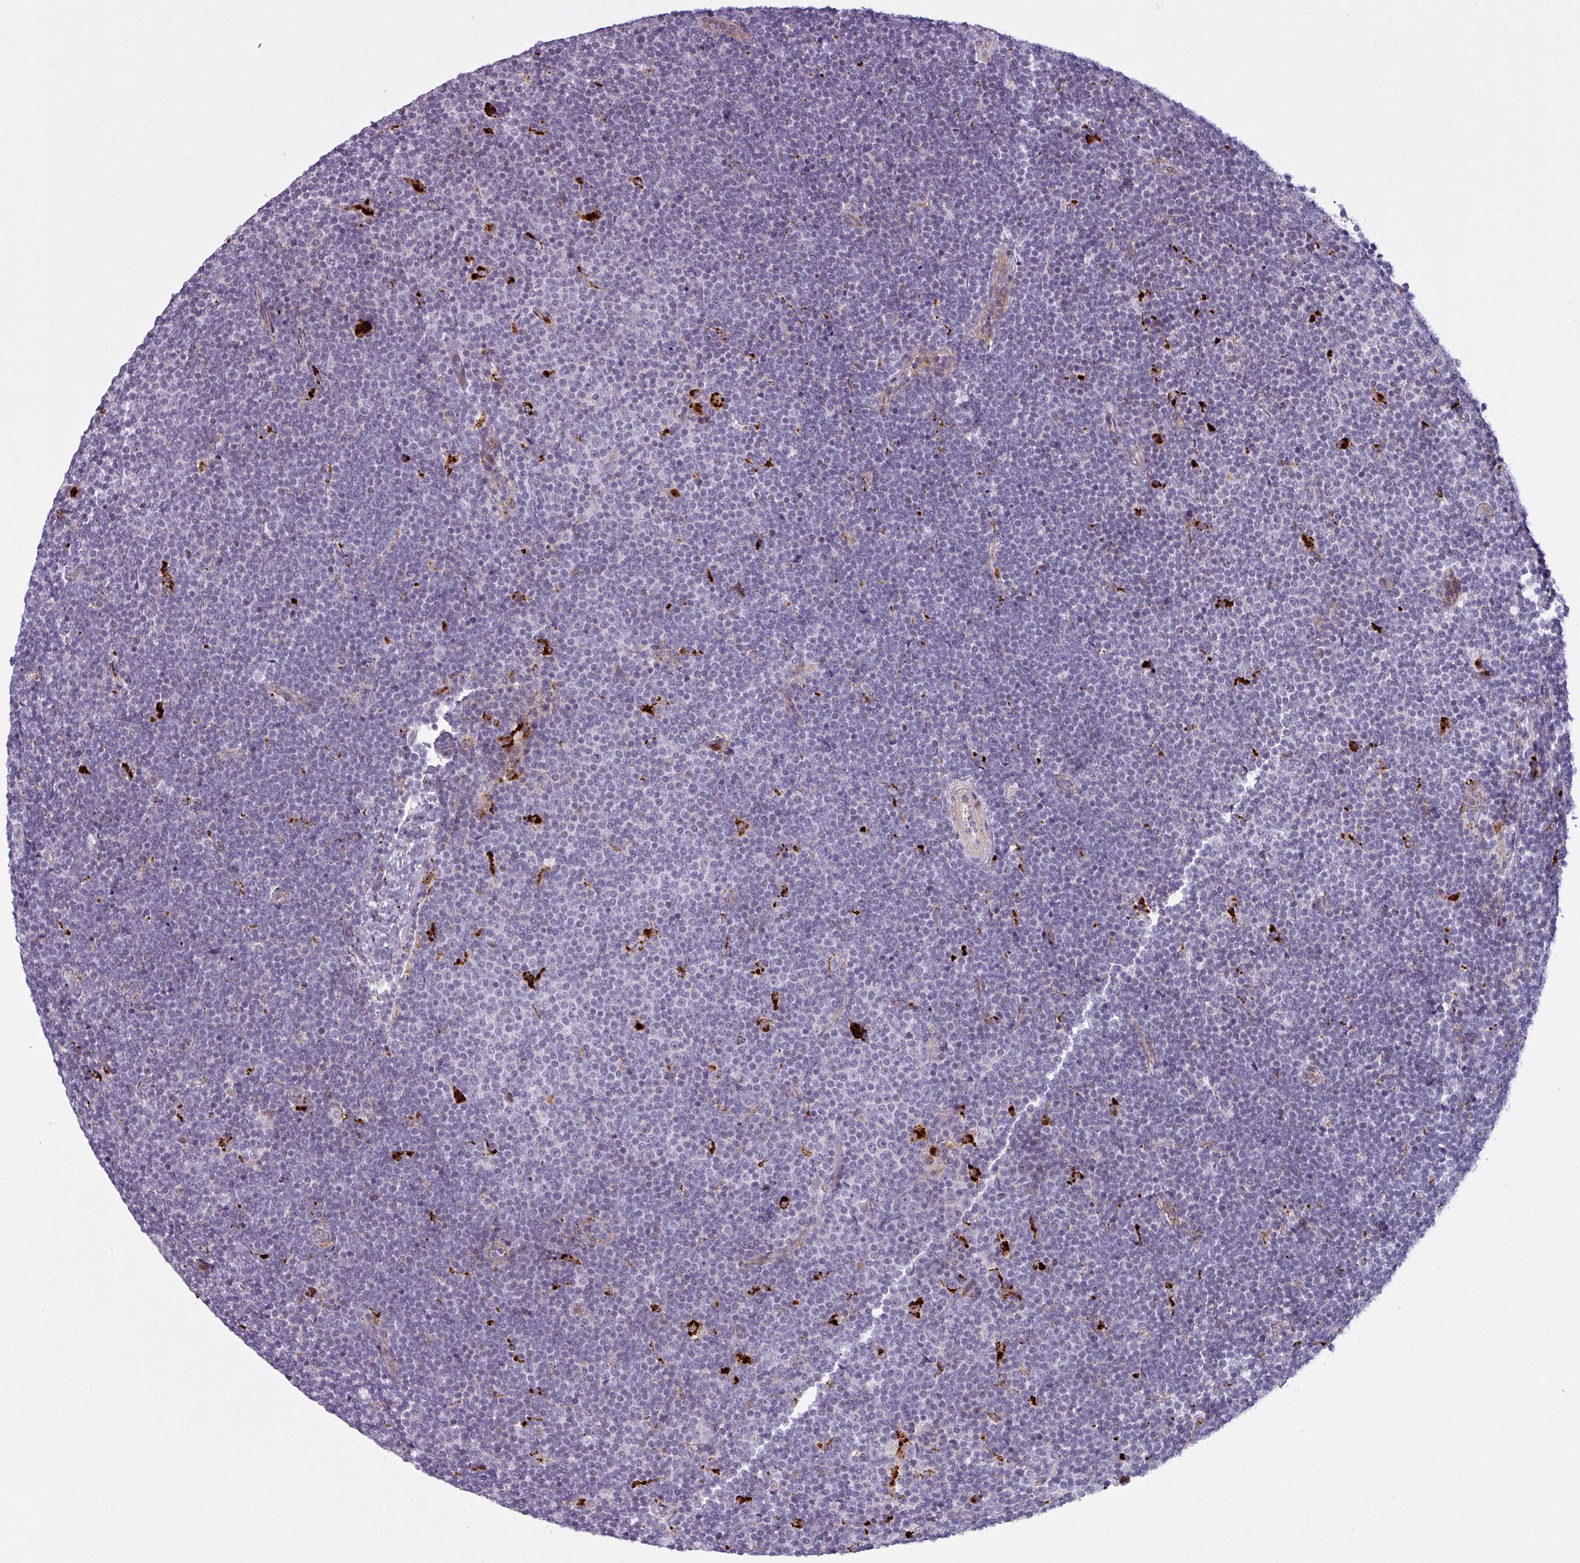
{"staining": {"intensity": "negative", "quantity": "none", "location": "none"}, "tissue": "lymphoma", "cell_type": "Tumor cells", "image_type": "cancer", "snomed": [{"axis": "morphology", "description": "Malignant lymphoma, non-Hodgkin's type, Low grade"}, {"axis": "topography", "description": "Lymph node"}], "caption": "This is a photomicrograph of immunohistochemistry (IHC) staining of lymphoma, which shows no positivity in tumor cells.", "gene": "MAP7D2", "patient": {"sex": "male", "age": 48}}